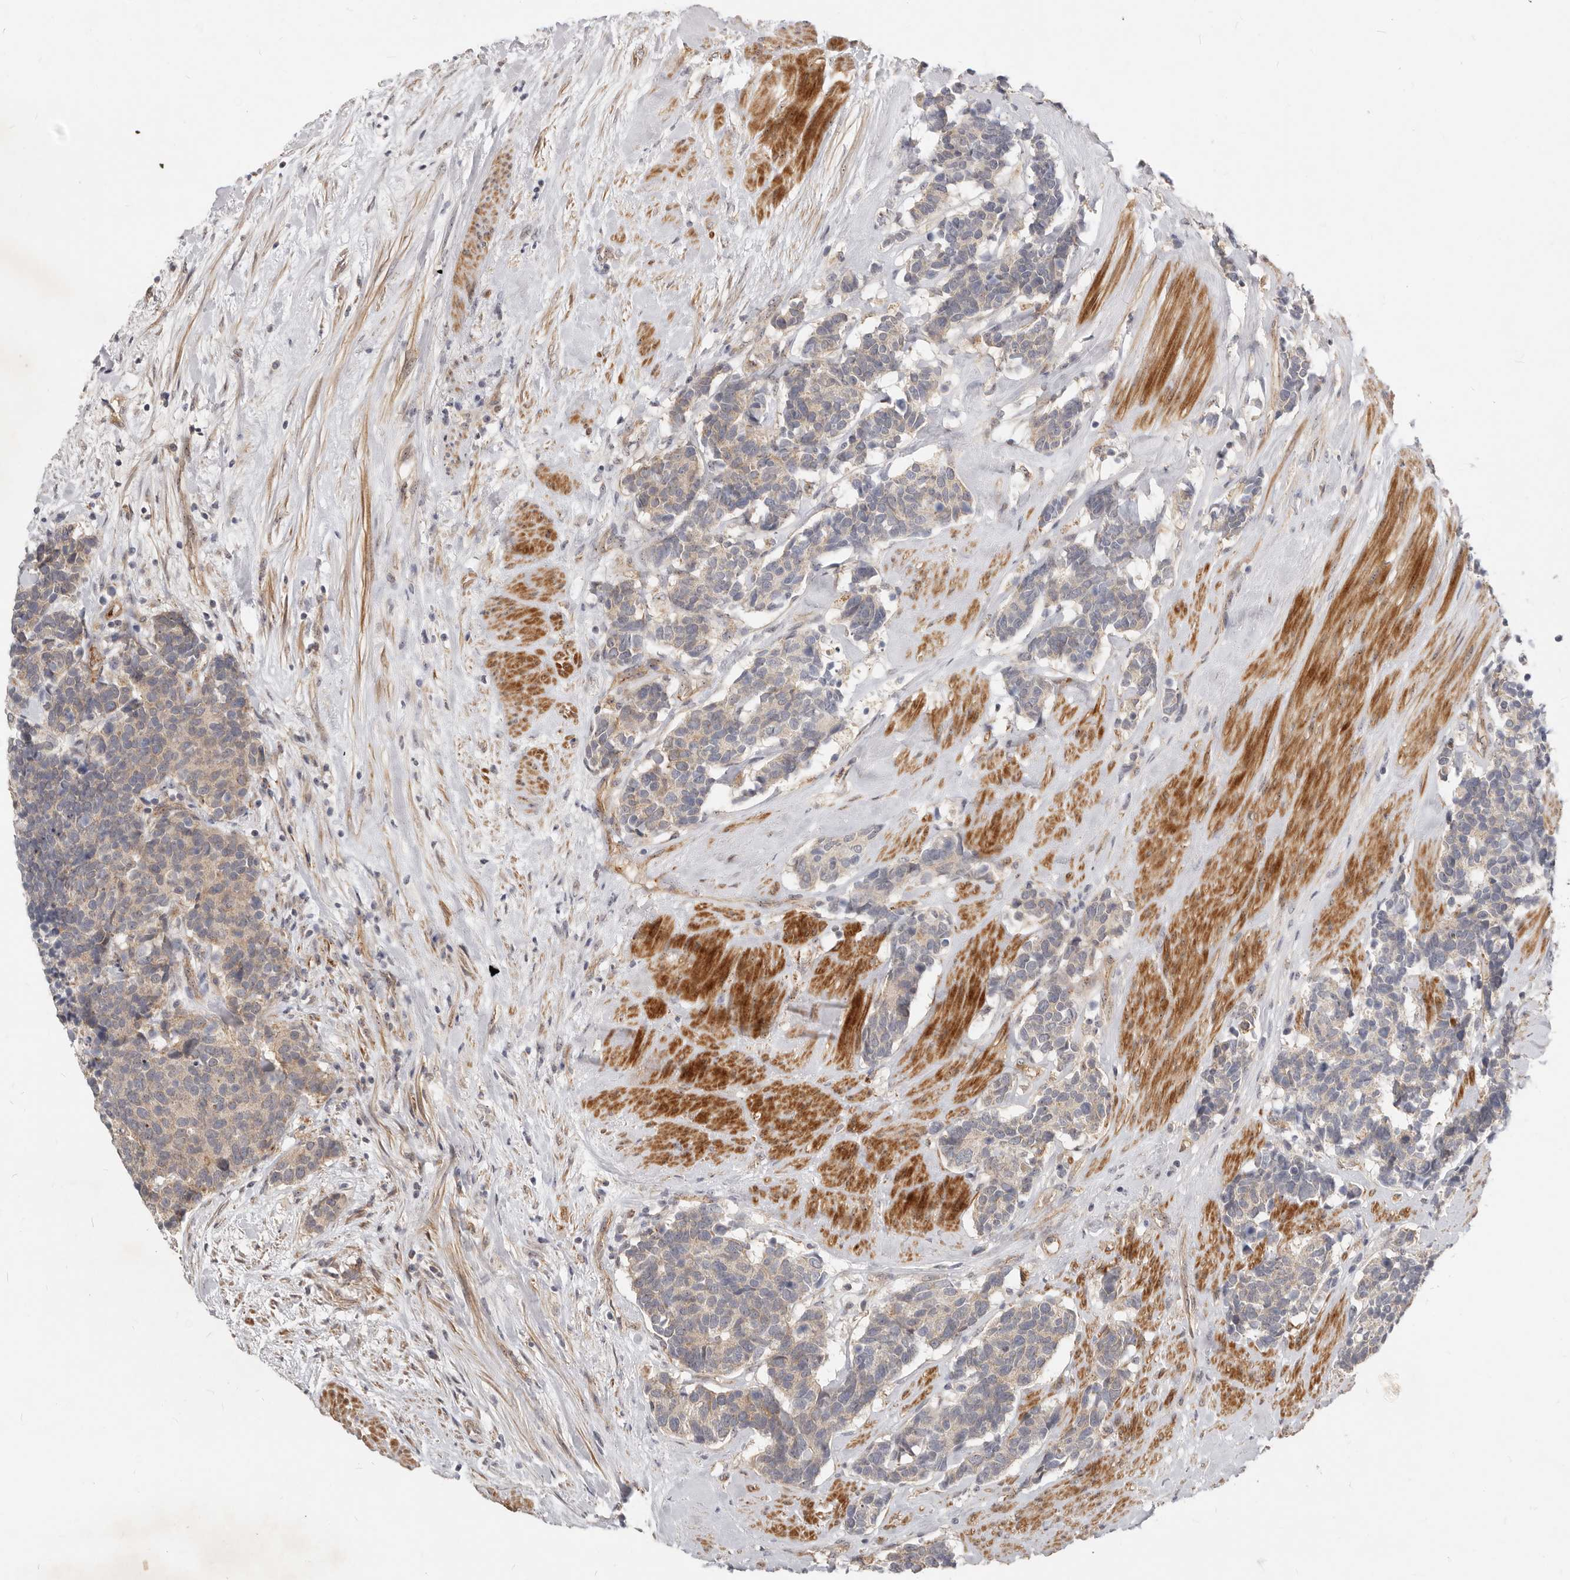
{"staining": {"intensity": "weak", "quantity": "25%-75%", "location": "cytoplasmic/membranous"}, "tissue": "carcinoid", "cell_type": "Tumor cells", "image_type": "cancer", "snomed": [{"axis": "morphology", "description": "Carcinoma, NOS"}, {"axis": "morphology", "description": "Carcinoid, malignant, NOS"}, {"axis": "topography", "description": "Urinary bladder"}], "caption": "The photomicrograph exhibits staining of carcinoma, revealing weak cytoplasmic/membranous protein expression (brown color) within tumor cells.", "gene": "MICALL2", "patient": {"sex": "male", "age": 57}}